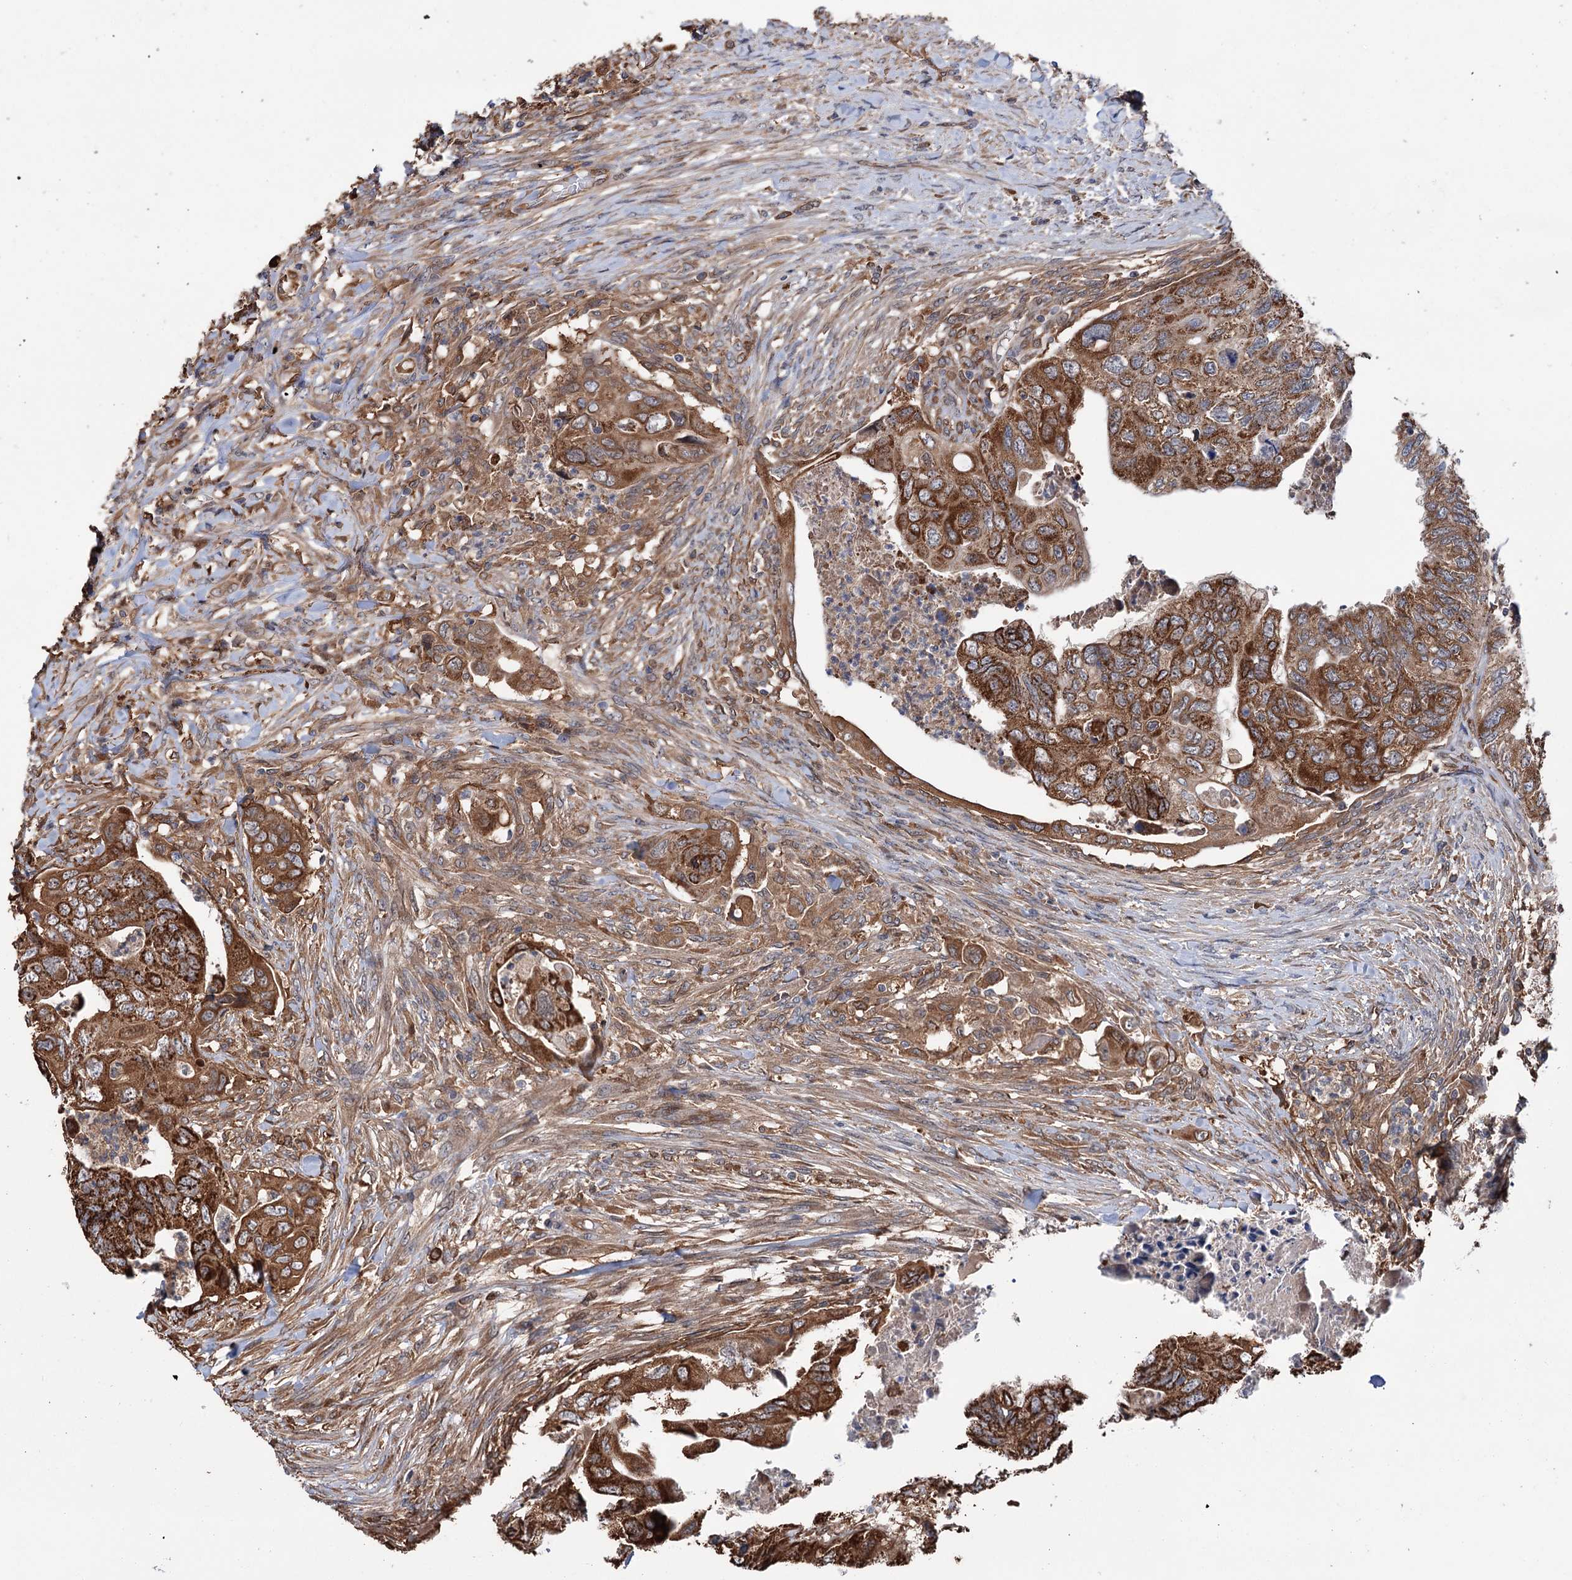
{"staining": {"intensity": "strong", "quantity": ">75%", "location": "cytoplasmic/membranous"}, "tissue": "colorectal cancer", "cell_type": "Tumor cells", "image_type": "cancer", "snomed": [{"axis": "morphology", "description": "Adenocarcinoma, NOS"}, {"axis": "topography", "description": "Rectum"}], "caption": "Strong cytoplasmic/membranous protein staining is appreciated in approximately >75% of tumor cells in colorectal cancer (adenocarcinoma).", "gene": "NCAPD2", "patient": {"sex": "male", "age": 63}}